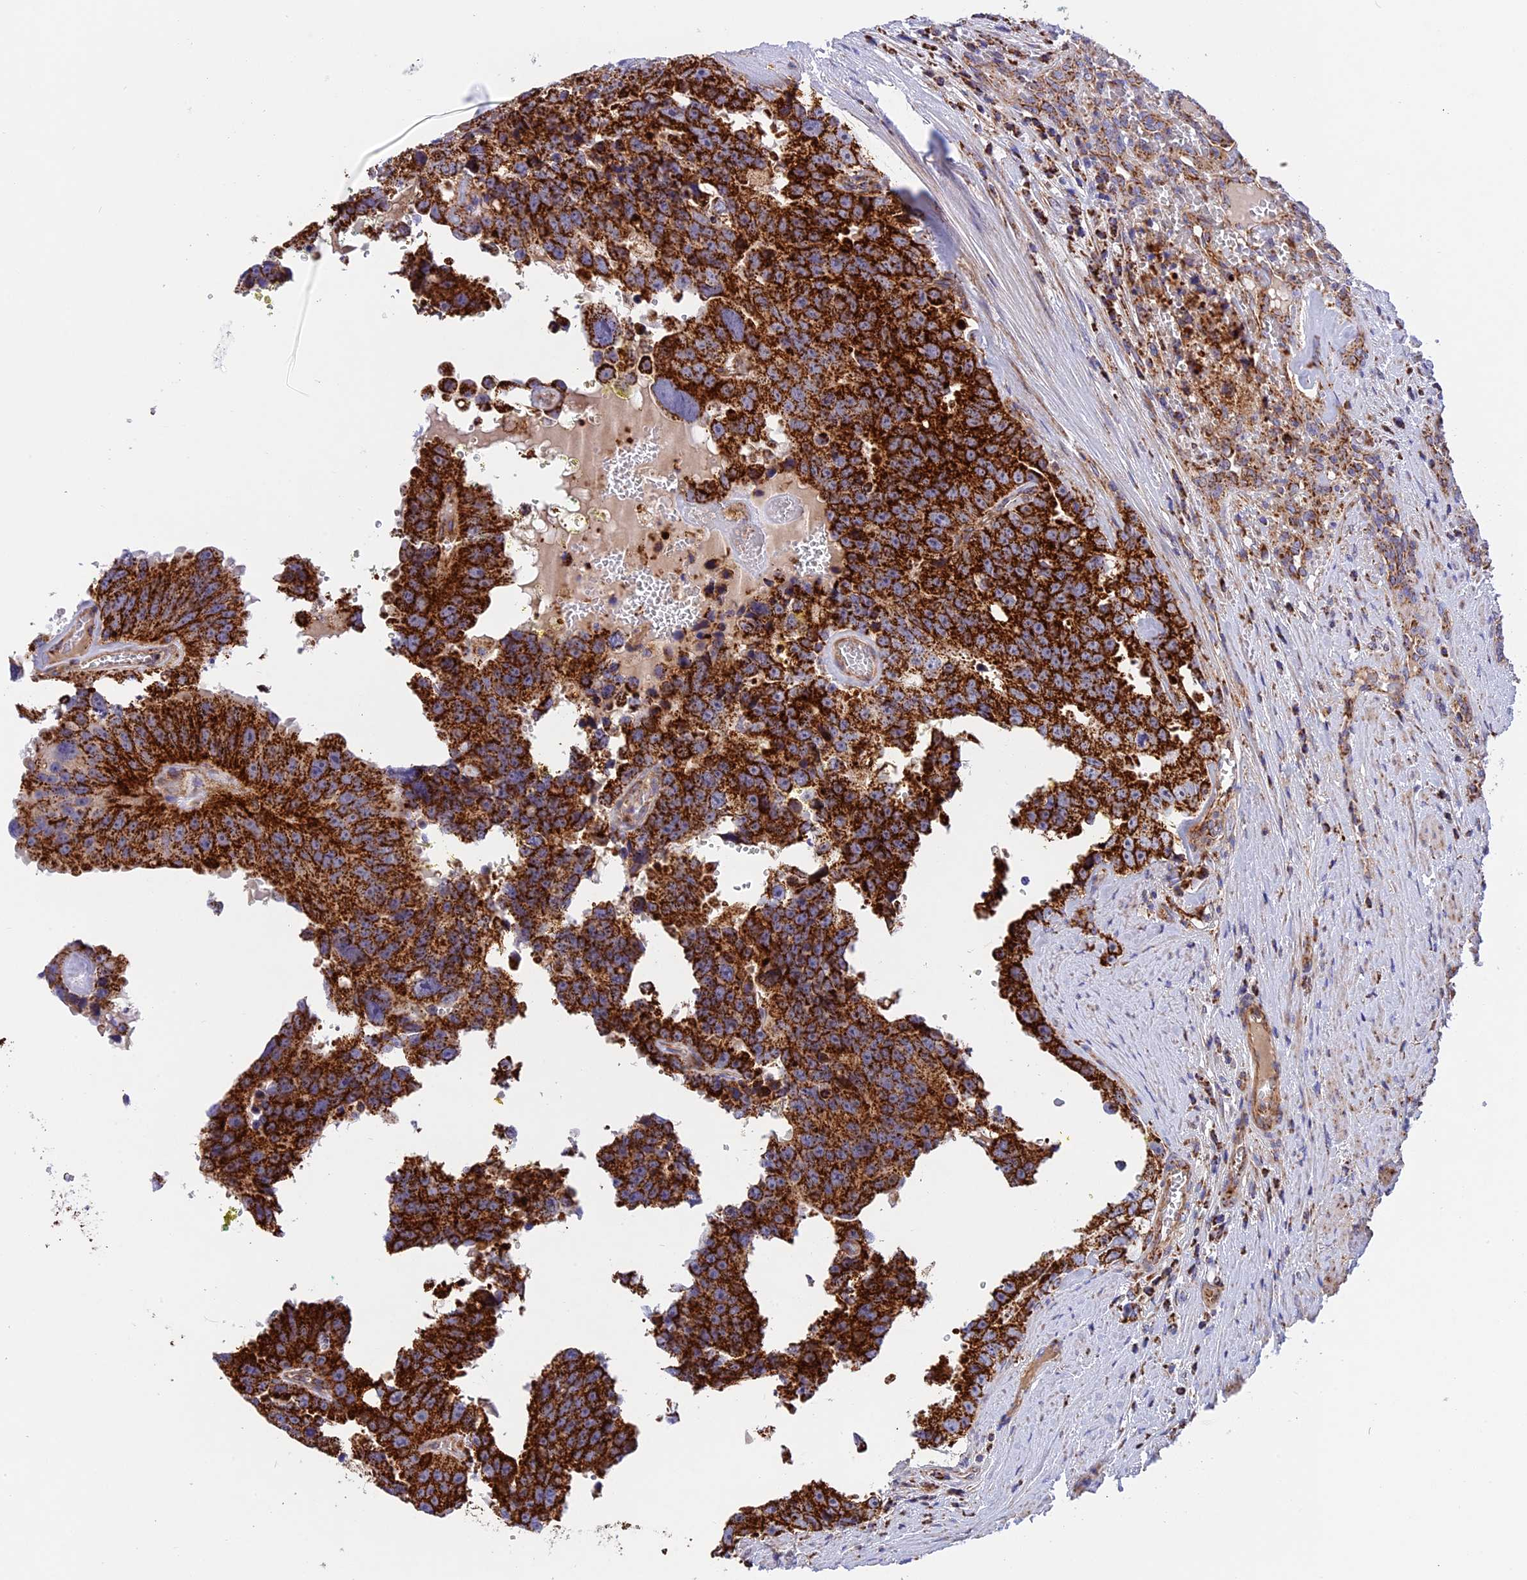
{"staining": {"intensity": "strong", "quantity": ">75%", "location": "cytoplasmic/membranous"}, "tissue": "prostate cancer", "cell_type": "Tumor cells", "image_type": "cancer", "snomed": [{"axis": "morphology", "description": "Adenocarcinoma, High grade"}, {"axis": "topography", "description": "Prostate"}], "caption": "This histopathology image displays high-grade adenocarcinoma (prostate) stained with immunohistochemistry (IHC) to label a protein in brown. The cytoplasmic/membranous of tumor cells show strong positivity for the protein. Nuclei are counter-stained blue.", "gene": "UQCRB", "patient": {"sex": "male", "age": 71}}